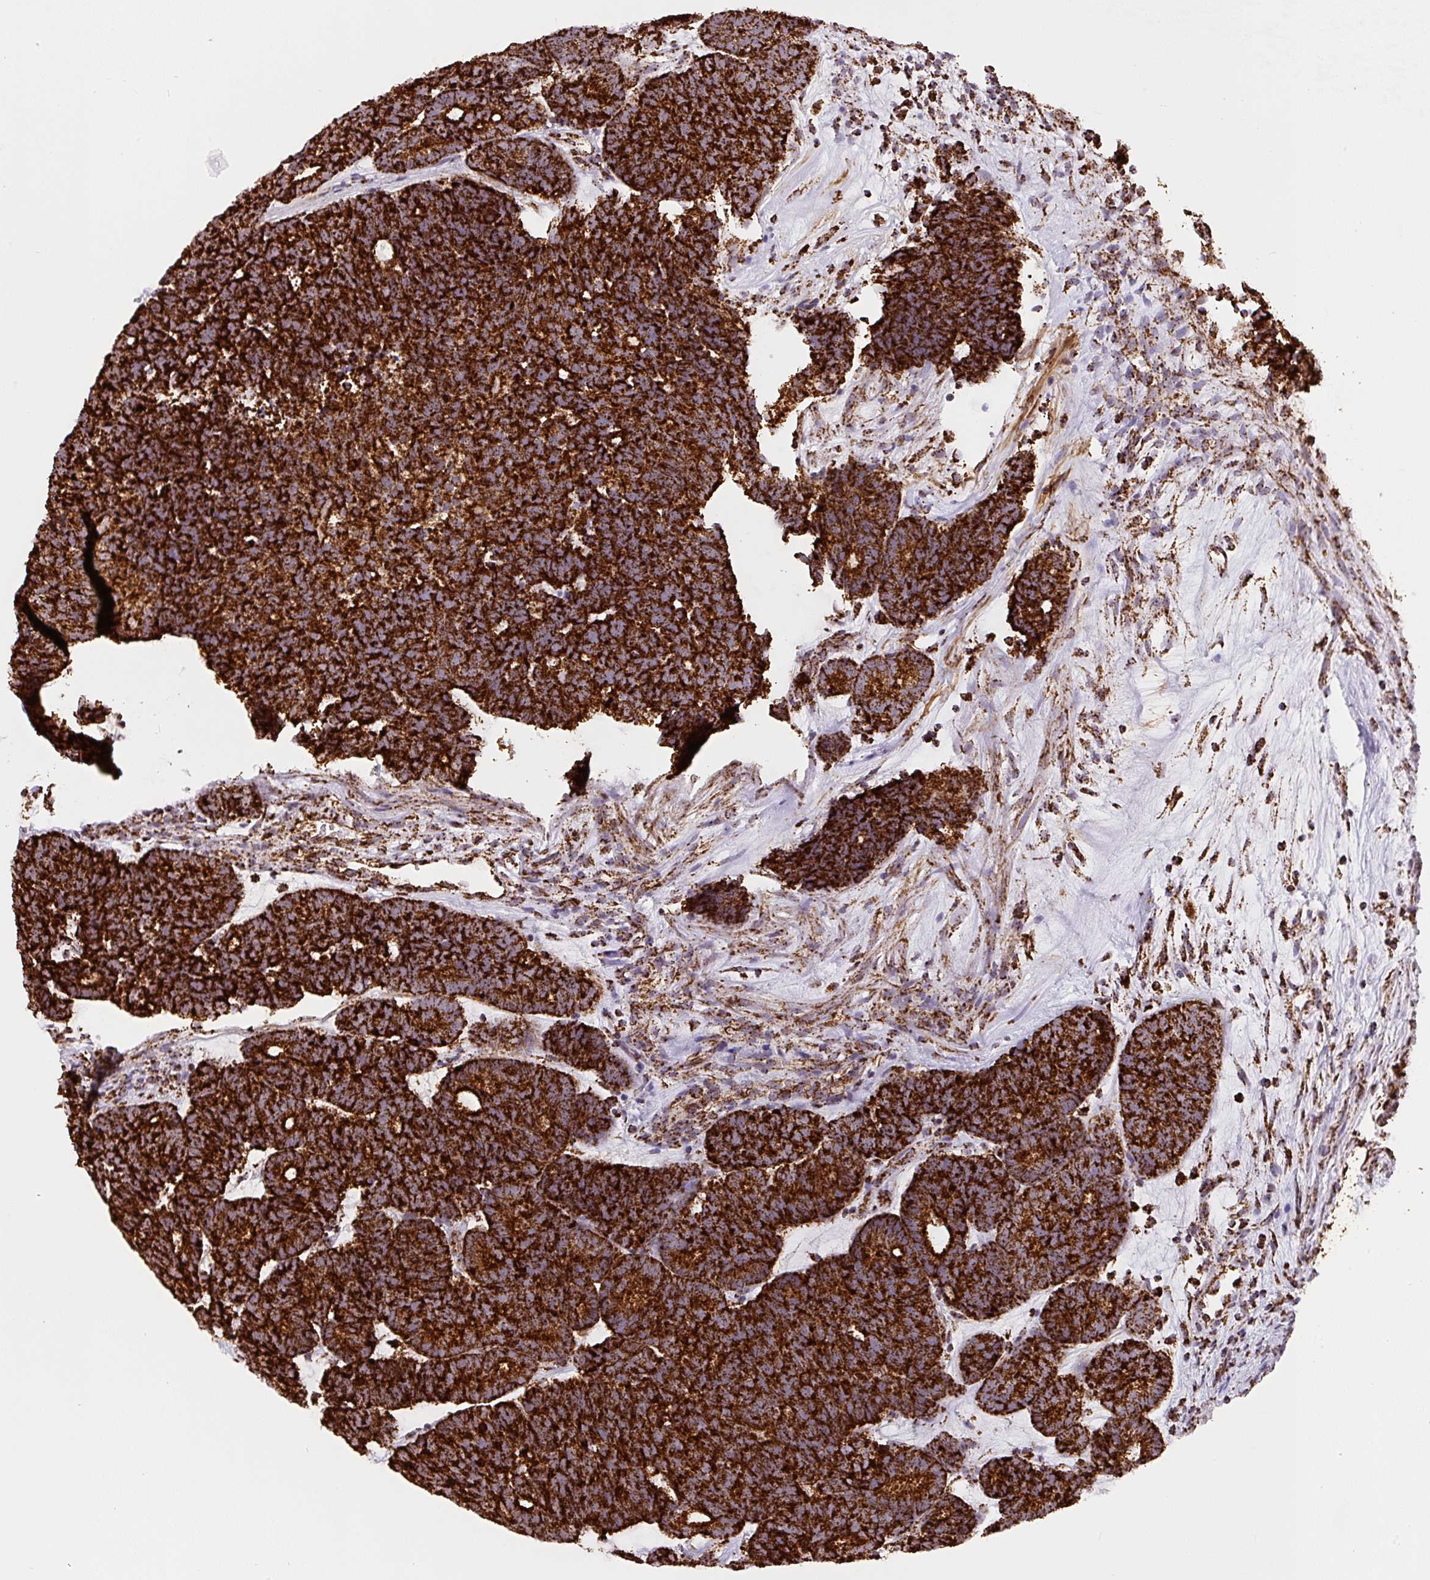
{"staining": {"intensity": "strong", "quantity": ">75%", "location": "cytoplasmic/membranous"}, "tissue": "head and neck cancer", "cell_type": "Tumor cells", "image_type": "cancer", "snomed": [{"axis": "morphology", "description": "Adenocarcinoma, NOS"}, {"axis": "topography", "description": "Head-Neck"}], "caption": "Protein analysis of head and neck cancer tissue exhibits strong cytoplasmic/membranous expression in about >75% of tumor cells.", "gene": "ATP5F1A", "patient": {"sex": "female", "age": 81}}